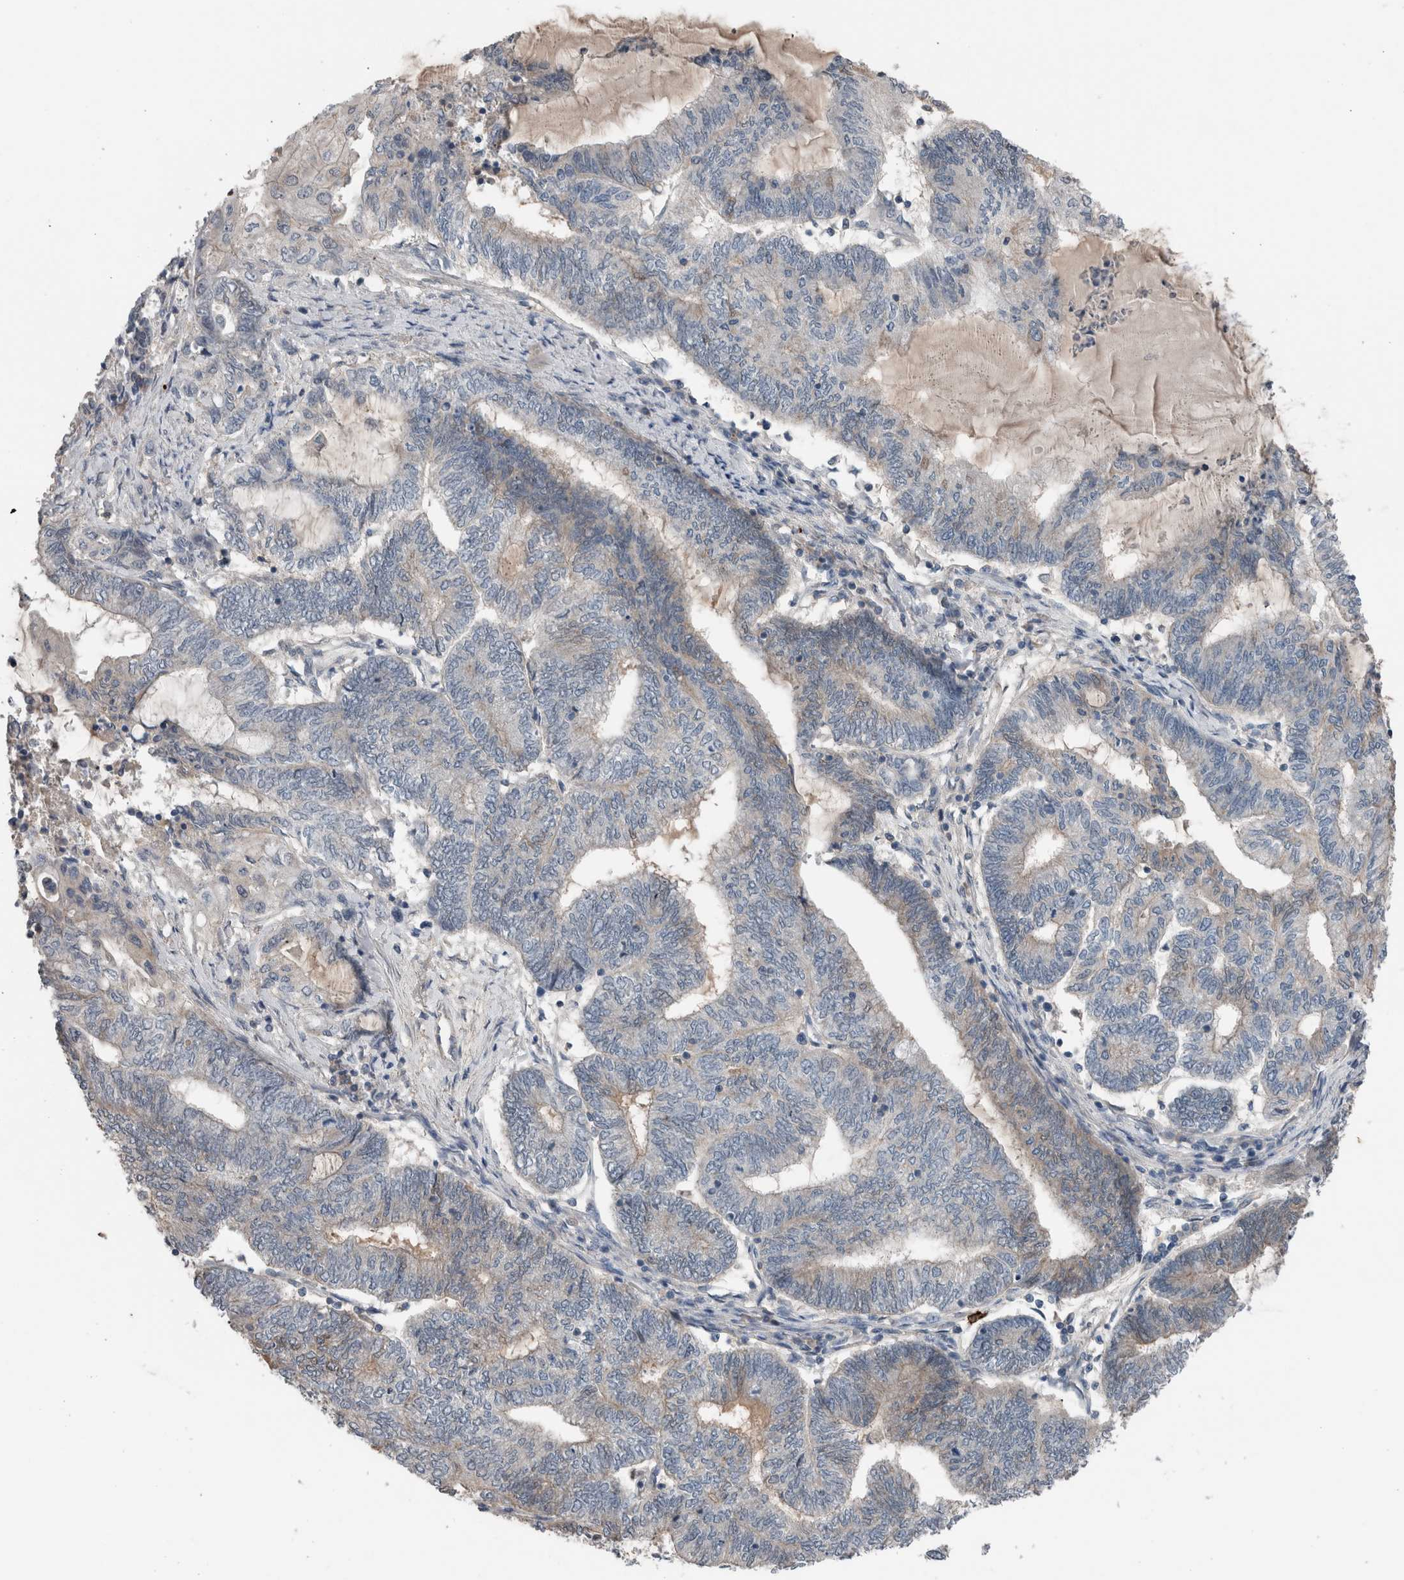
{"staining": {"intensity": "weak", "quantity": "25%-75%", "location": "cytoplasmic/membranous"}, "tissue": "endometrial cancer", "cell_type": "Tumor cells", "image_type": "cancer", "snomed": [{"axis": "morphology", "description": "Adenocarcinoma, NOS"}, {"axis": "topography", "description": "Uterus"}, {"axis": "topography", "description": "Endometrium"}], "caption": "A brown stain highlights weak cytoplasmic/membranous expression of a protein in human endometrial cancer (adenocarcinoma) tumor cells.", "gene": "CRNN", "patient": {"sex": "female", "age": 70}}